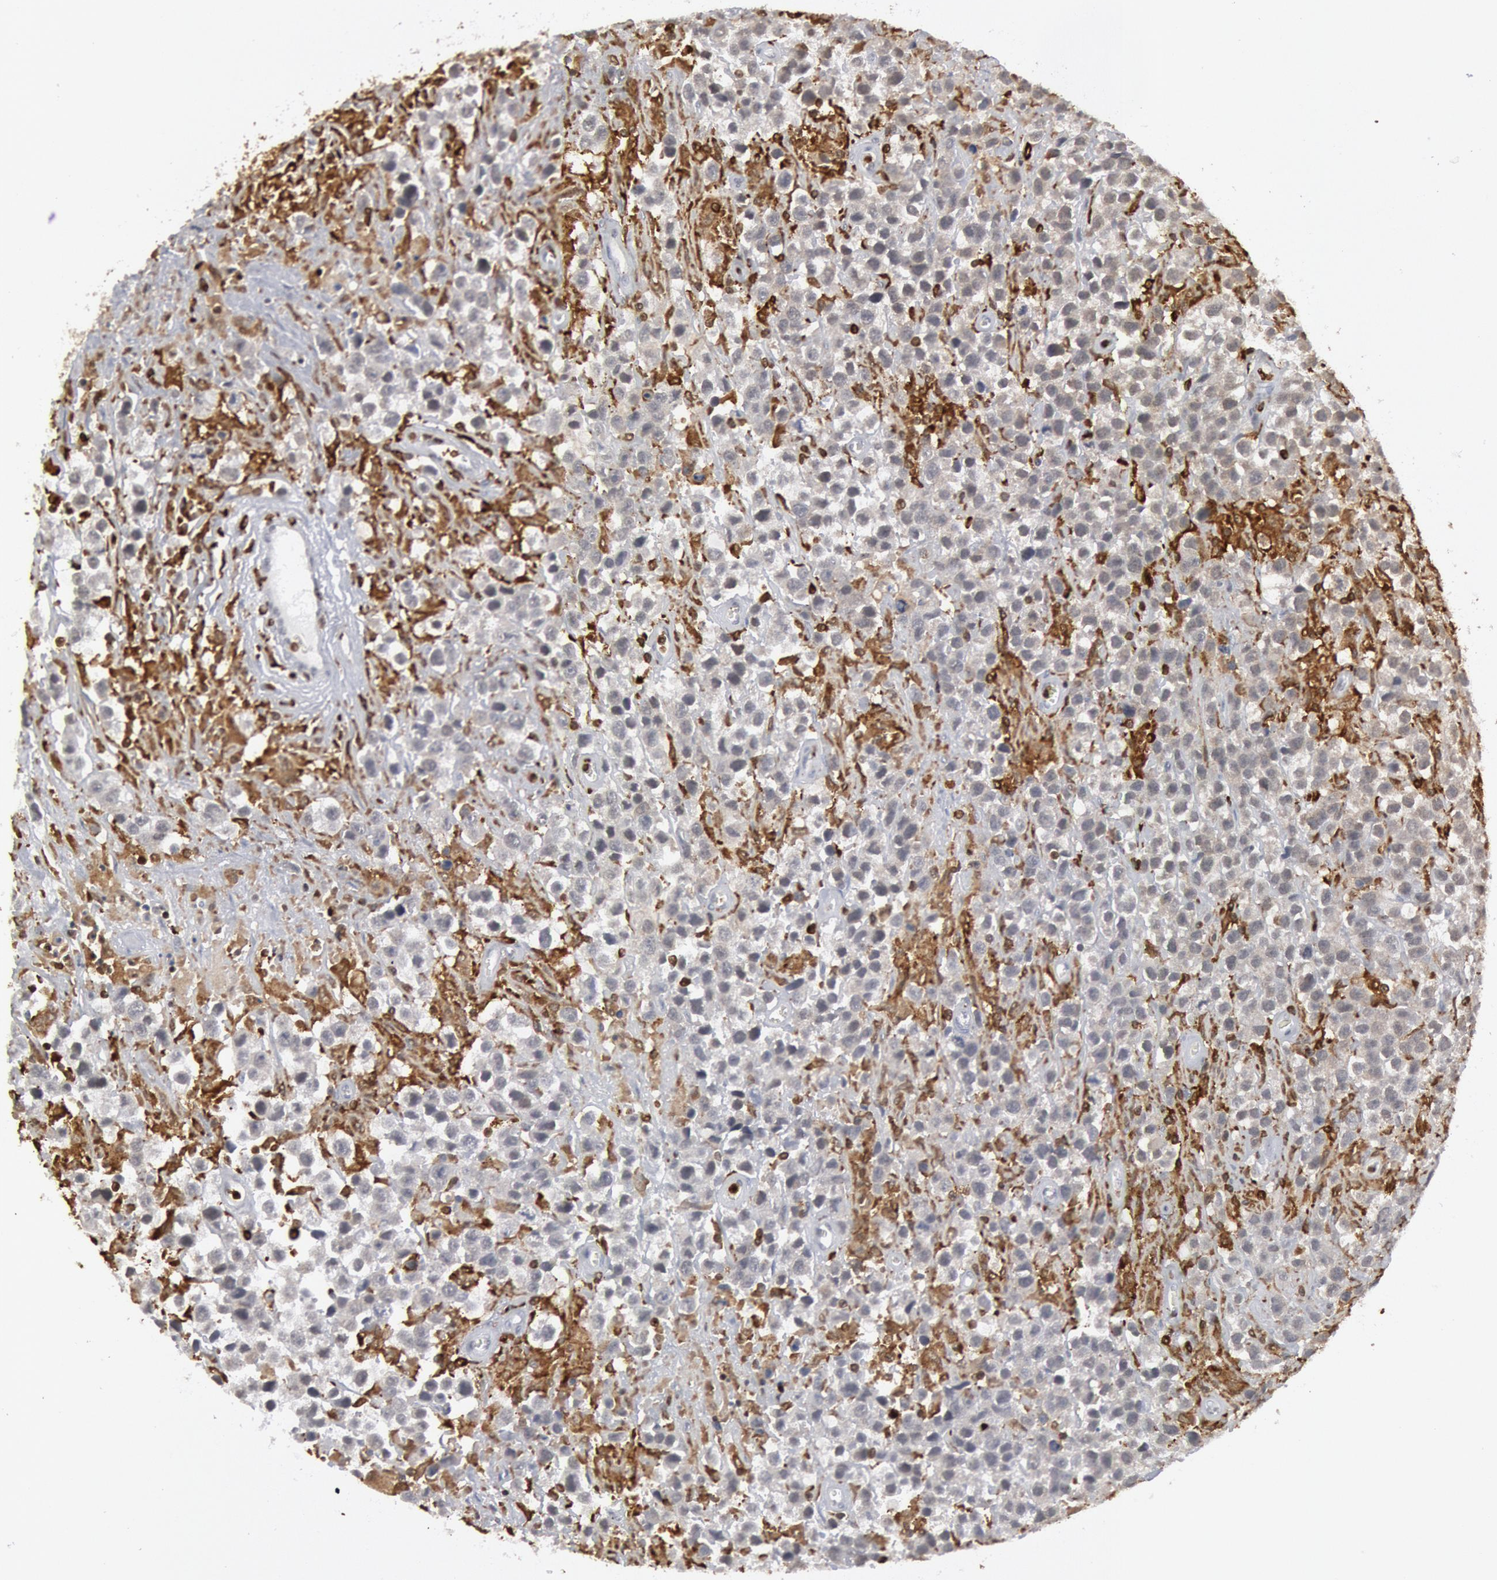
{"staining": {"intensity": "weak", "quantity": ">75%", "location": "cytoplasmic/membranous"}, "tissue": "testis cancer", "cell_type": "Tumor cells", "image_type": "cancer", "snomed": [{"axis": "morphology", "description": "Seminoma, NOS"}, {"axis": "topography", "description": "Testis"}], "caption": "Tumor cells show low levels of weak cytoplasmic/membranous positivity in approximately >75% of cells in testis cancer (seminoma).", "gene": "PTPN6", "patient": {"sex": "male", "age": 43}}